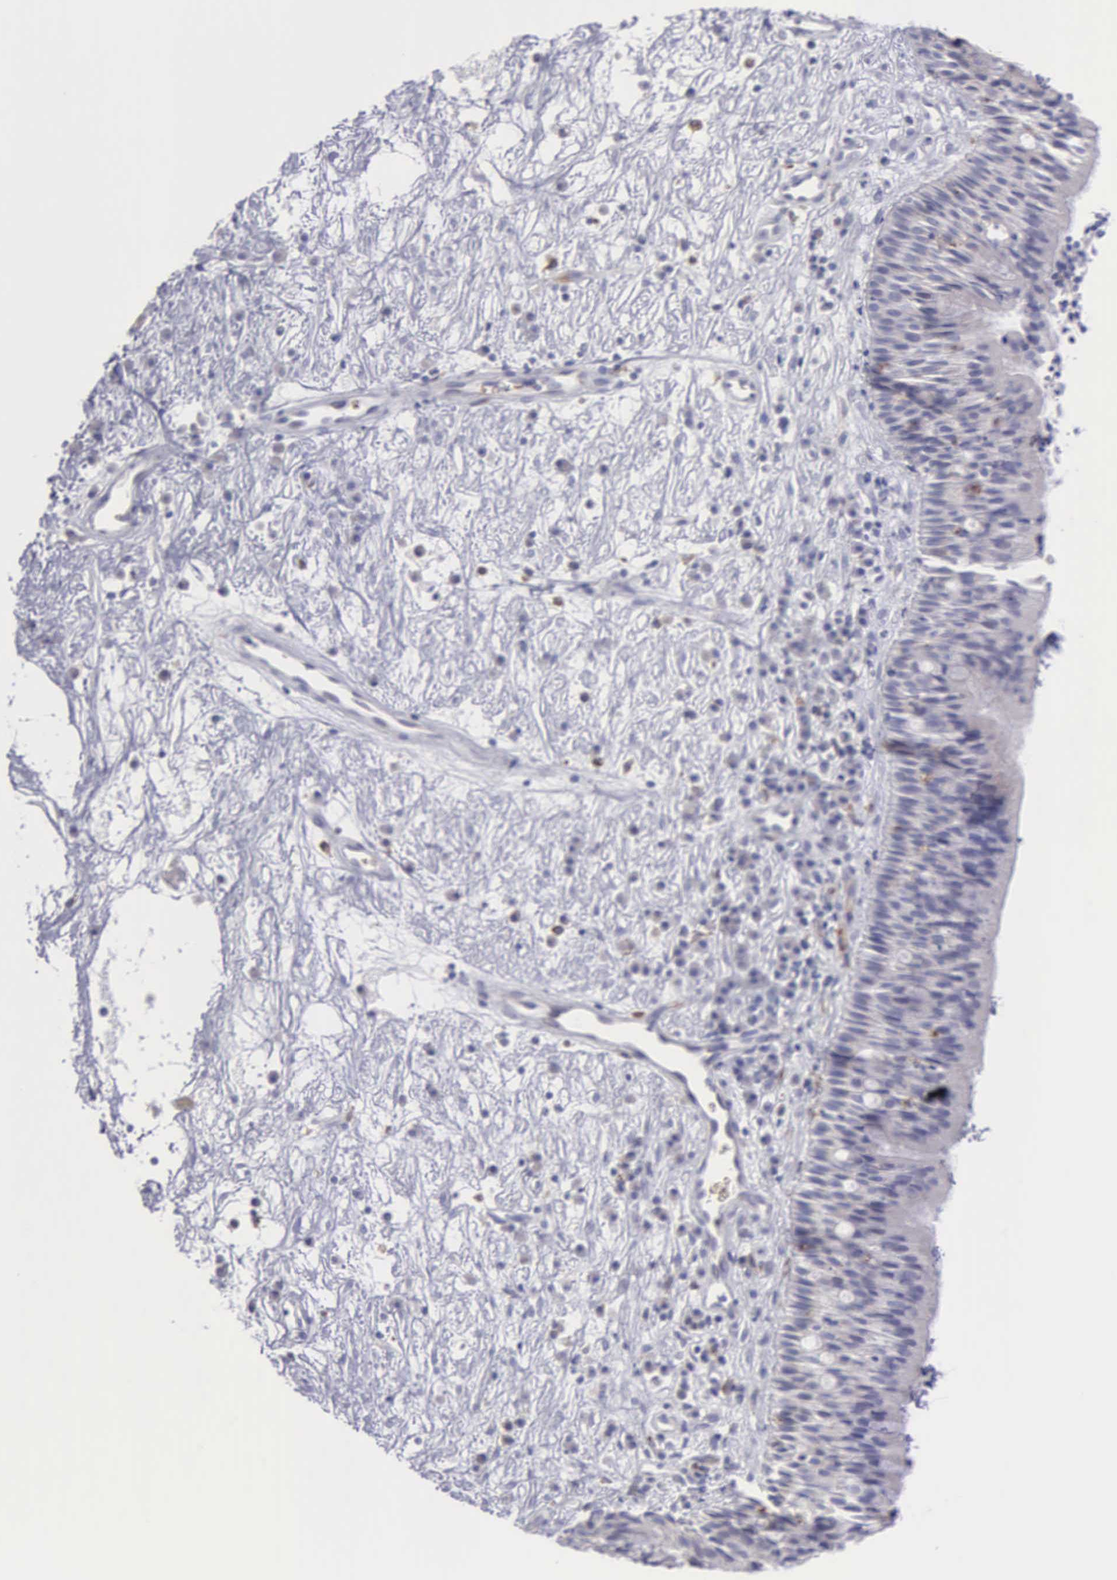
{"staining": {"intensity": "negative", "quantity": "none", "location": "none"}, "tissue": "nasopharynx", "cell_type": "Respiratory epithelial cells", "image_type": "normal", "snomed": [{"axis": "morphology", "description": "Normal tissue, NOS"}, {"axis": "topography", "description": "Nasopharynx"}], "caption": "Immunohistochemistry (IHC) of normal nasopharynx reveals no positivity in respiratory epithelial cells.", "gene": "TYRP1", "patient": {"sex": "male", "age": 13}}